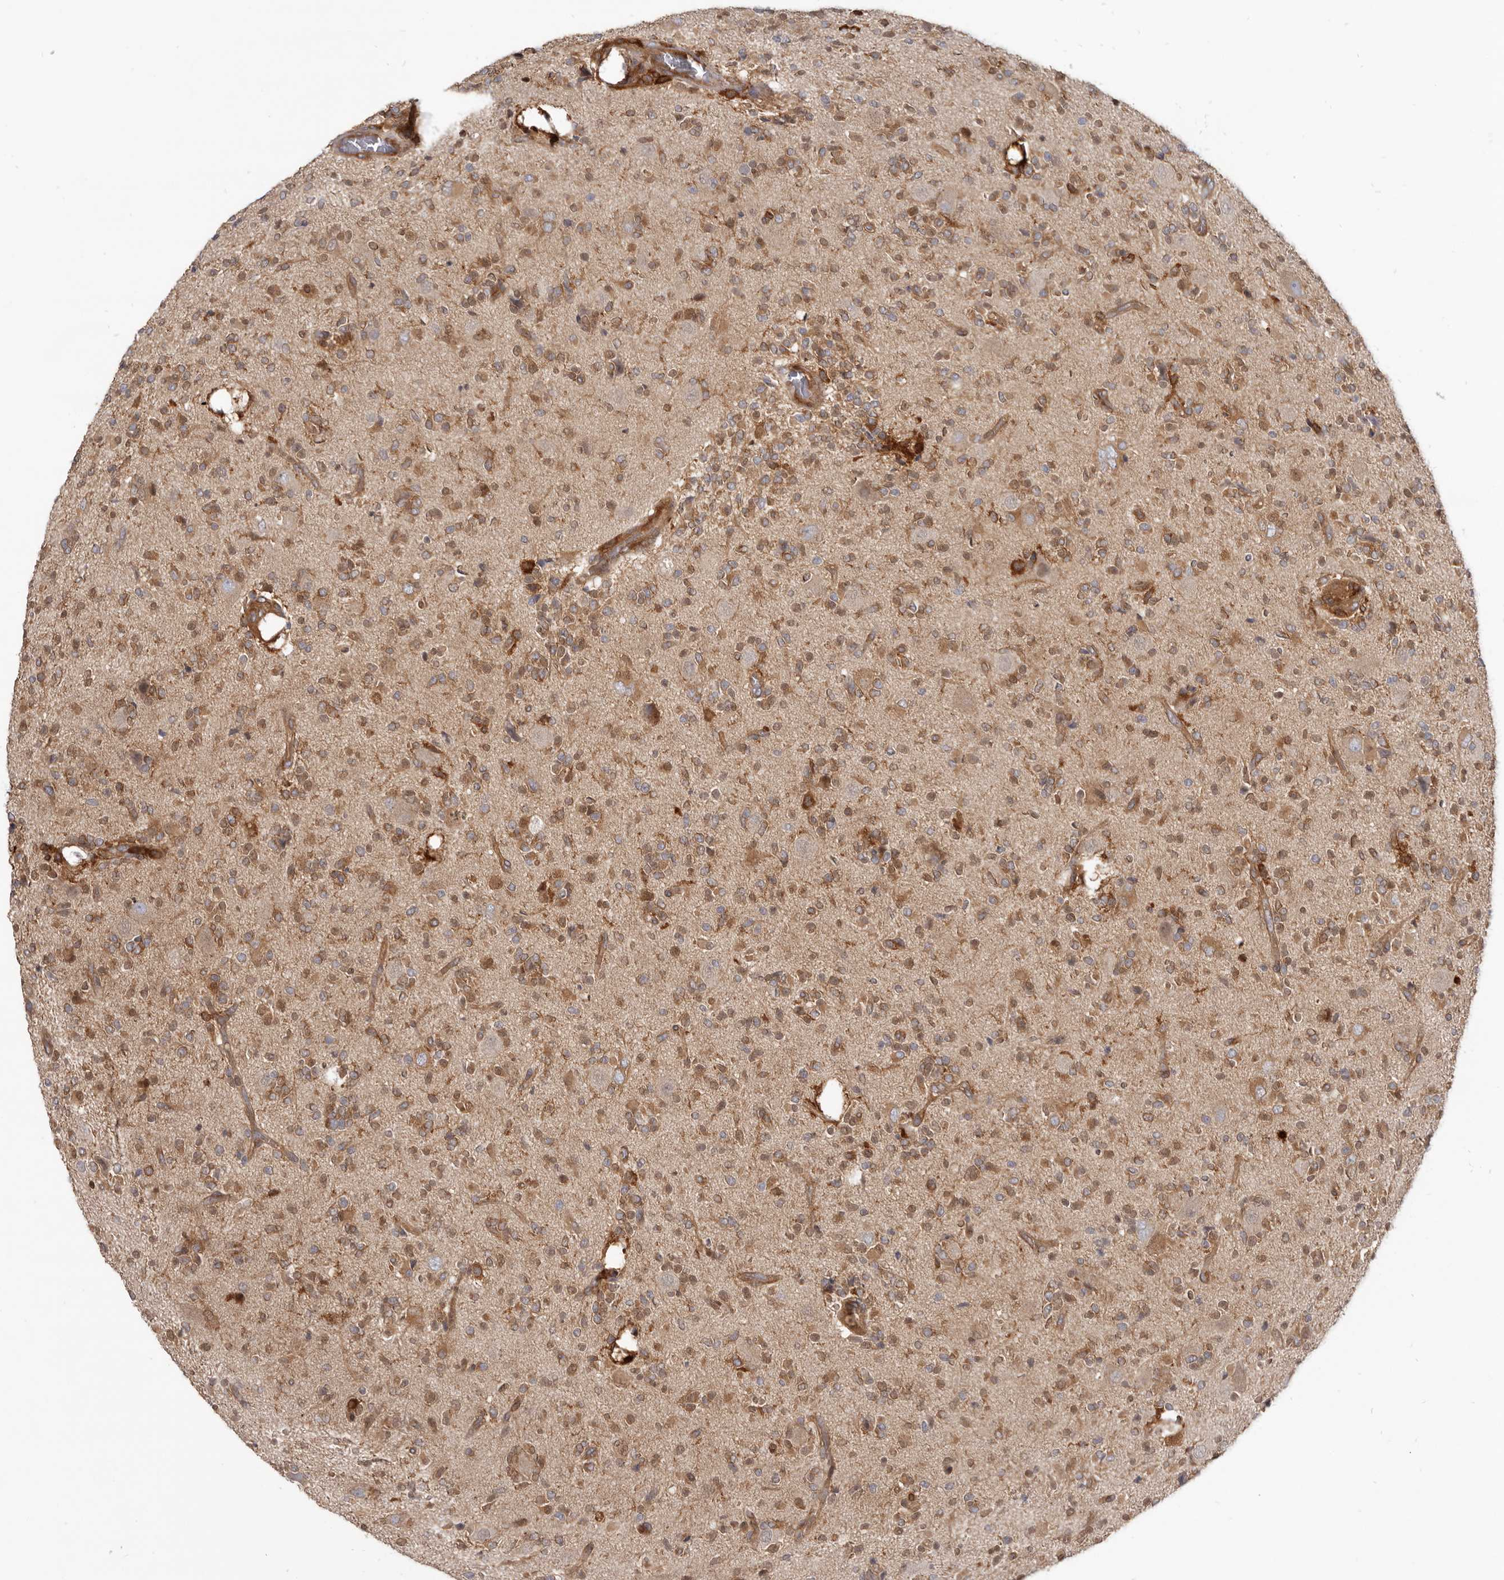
{"staining": {"intensity": "moderate", "quantity": ">75%", "location": "cytoplasmic/membranous"}, "tissue": "glioma", "cell_type": "Tumor cells", "image_type": "cancer", "snomed": [{"axis": "morphology", "description": "Glioma, malignant, High grade"}, {"axis": "topography", "description": "Brain"}], "caption": "Protein analysis of malignant glioma (high-grade) tissue exhibits moderate cytoplasmic/membranous expression in approximately >75% of tumor cells.", "gene": "CBL", "patient": {"sex": "male", "age": 34}}